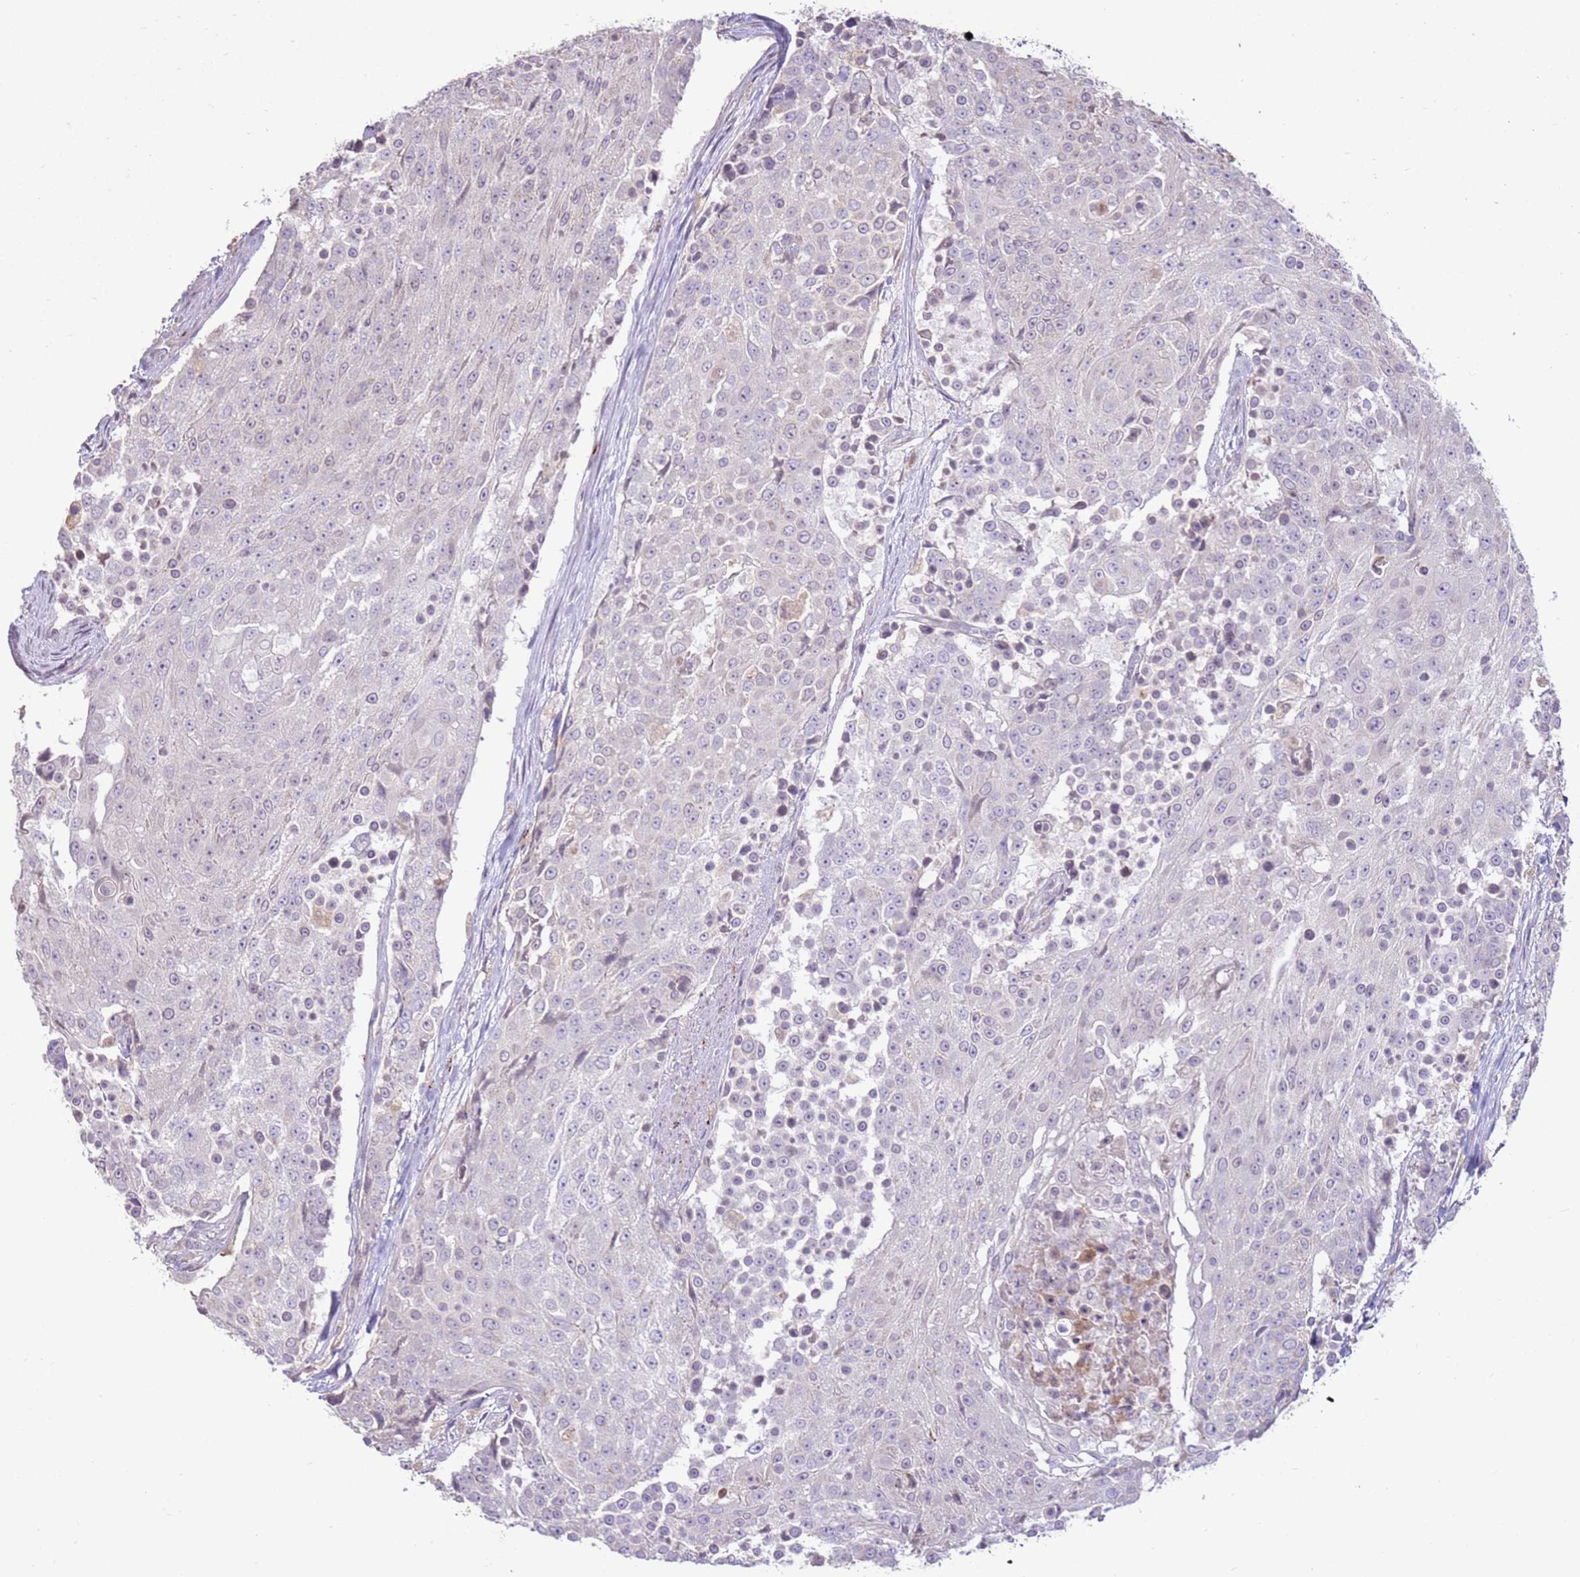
{"staining": {"intensity": "negative", "quantity": "none", "location": "none"}, "tissue": "urothelial cancer", "cell_type": "Tumor cells", "image_type": "cancer", "snomed": [{"axis": "morphology", "description": "Urothelial carcinoma, High grade"}, {"axis": "topography", "description": "Urinary bladder"}], "caption": "Urothelial carcinoma (high-grade) was stained to show a protein in brown. There is no significant positivity in tumor cells.", "gene": "LGI4", "patient": {"sex": "female", "age": 63}}